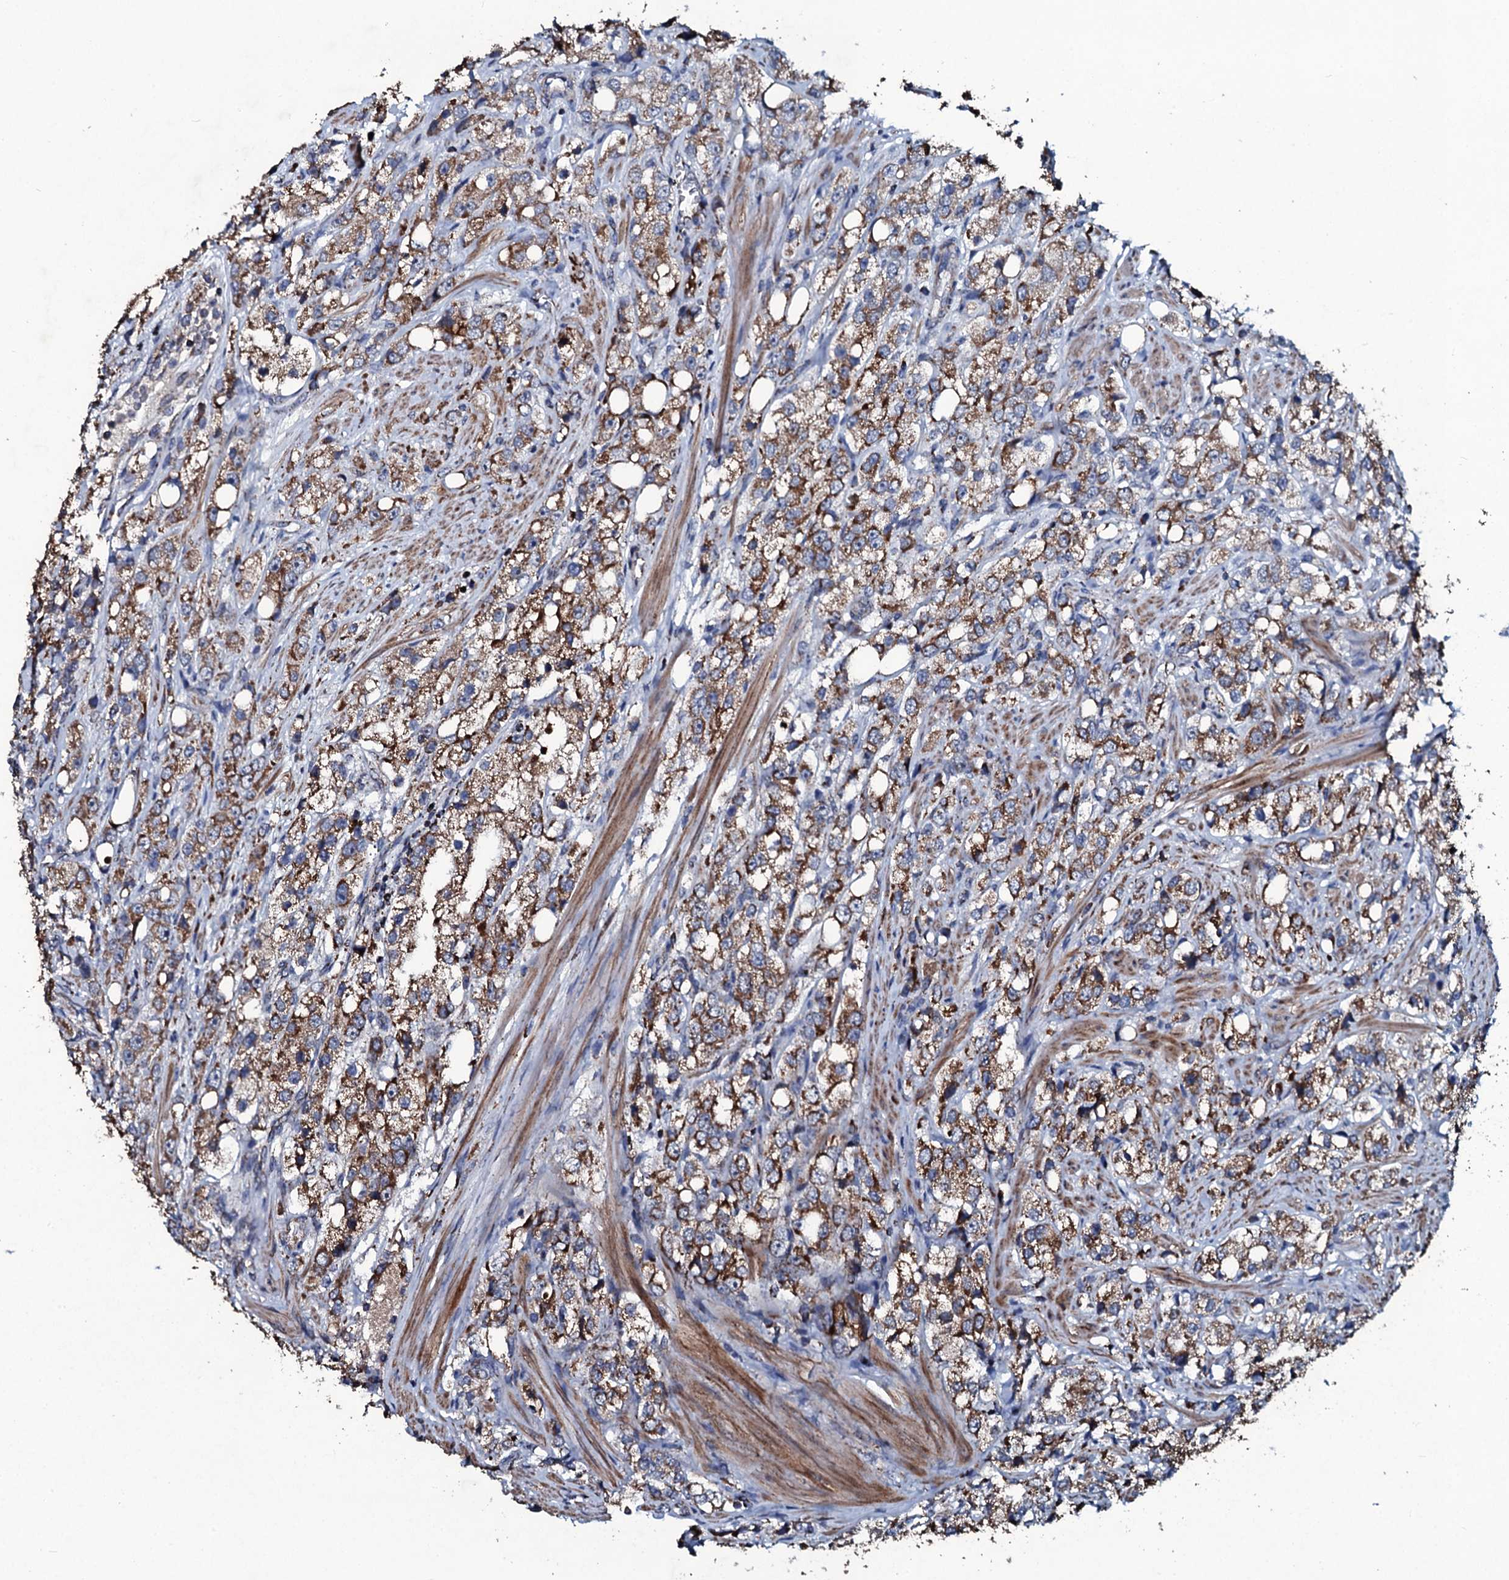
{"staining": {"intensity": "moderate", "quantity": ">75%", "location": "cytoplasmic/membranous"}, "tissue": "prostate cancer", "cell_type": "Tumor cells", "image_type": "cancer", "snomed": [{"axis": "morphology", "description": "Adenocarcinoma, NOS"}, {"axis": "topography", "description": "Prostate"}], "caption": "Immunohistochemistry of prostate cancer (adenocarcinoma) reveals medium levels of moderate cytoplasmic/membranous expression in about >75% of tumor cells. (brown staining indicates protein expression, while blue staining denotes nuclei).", "gene": "DYNC2I2", "patient": {"sex": "male", "age": 79}}